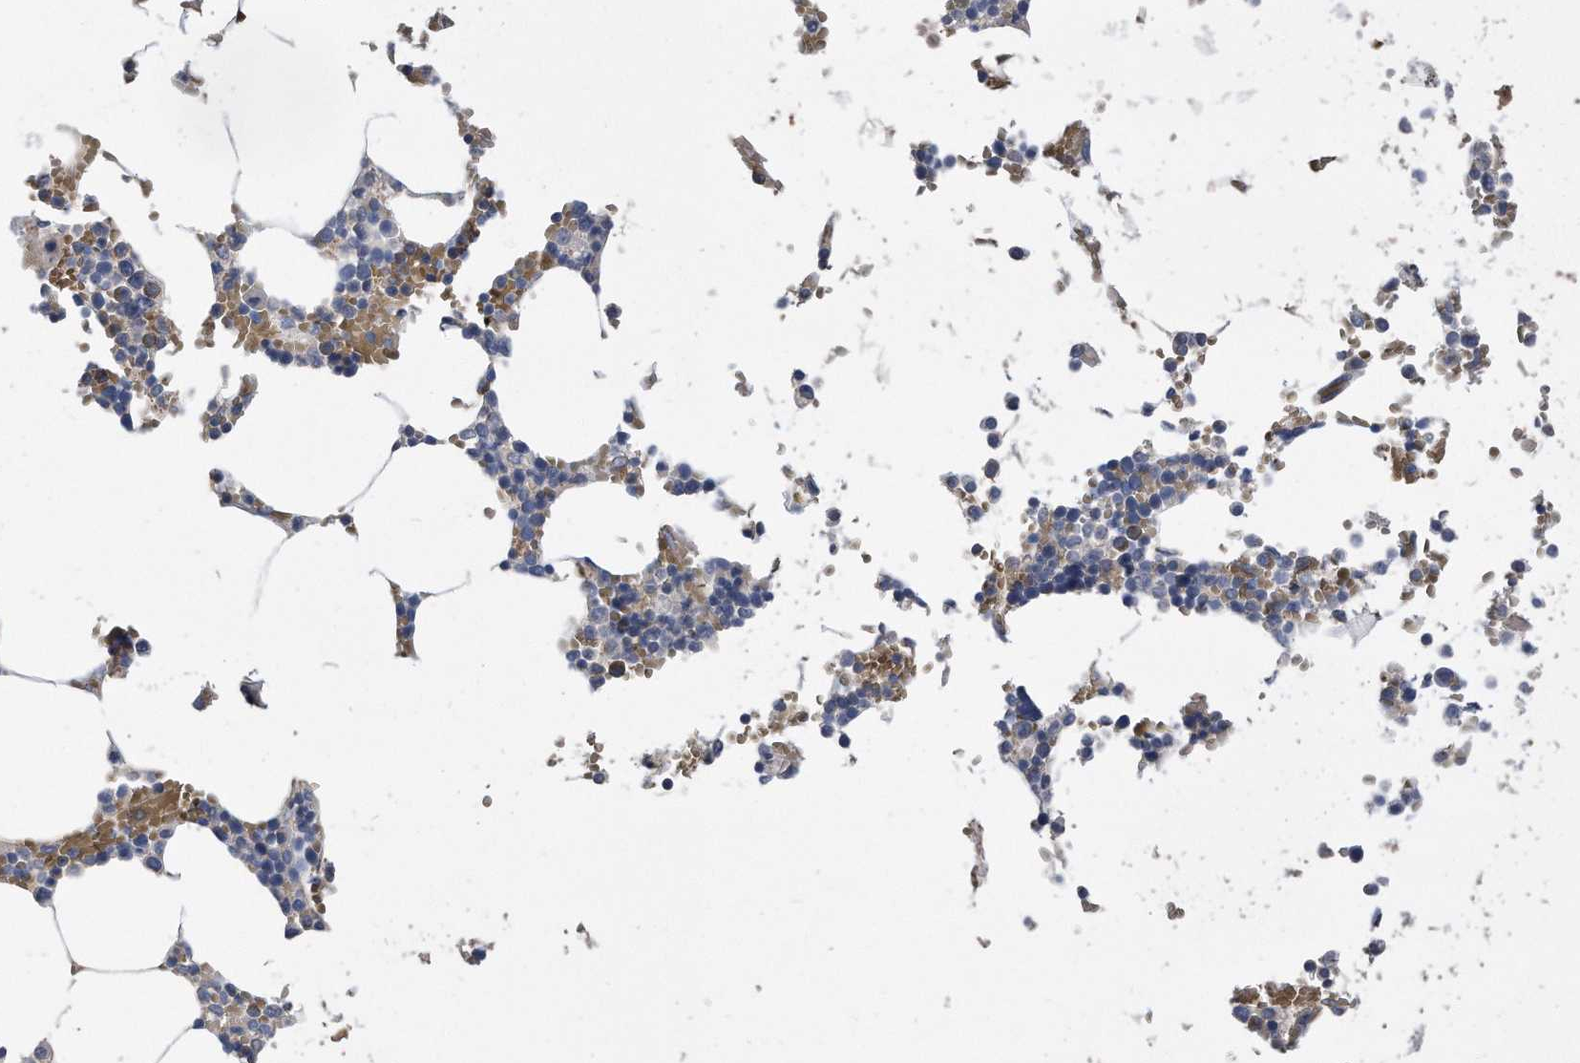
{"staining": {"intensity": "weak", "quantity": "<25%", "location": "cytoplasmic/membranous"}, "tissue": "bone marrow", "cell_type": "Hematopoietic cells", "image_type": "normal", "snomed": [{"axis": "morphology", "description": "Normal tissue, NOS"}, {"axis": "topography", "description": "Bone marrow"}], "caption": "An immunohistochemistry (IHC) histopathology image of unremarkable bone marrow is shown. There is no staining in hematopoietic cells of bone marrow. (DAB immunohistochemistry visualized using brightfield microscopy, high magnification).", "gene": "CDCP1", "patient": {"sex": "male", "age": 70}}